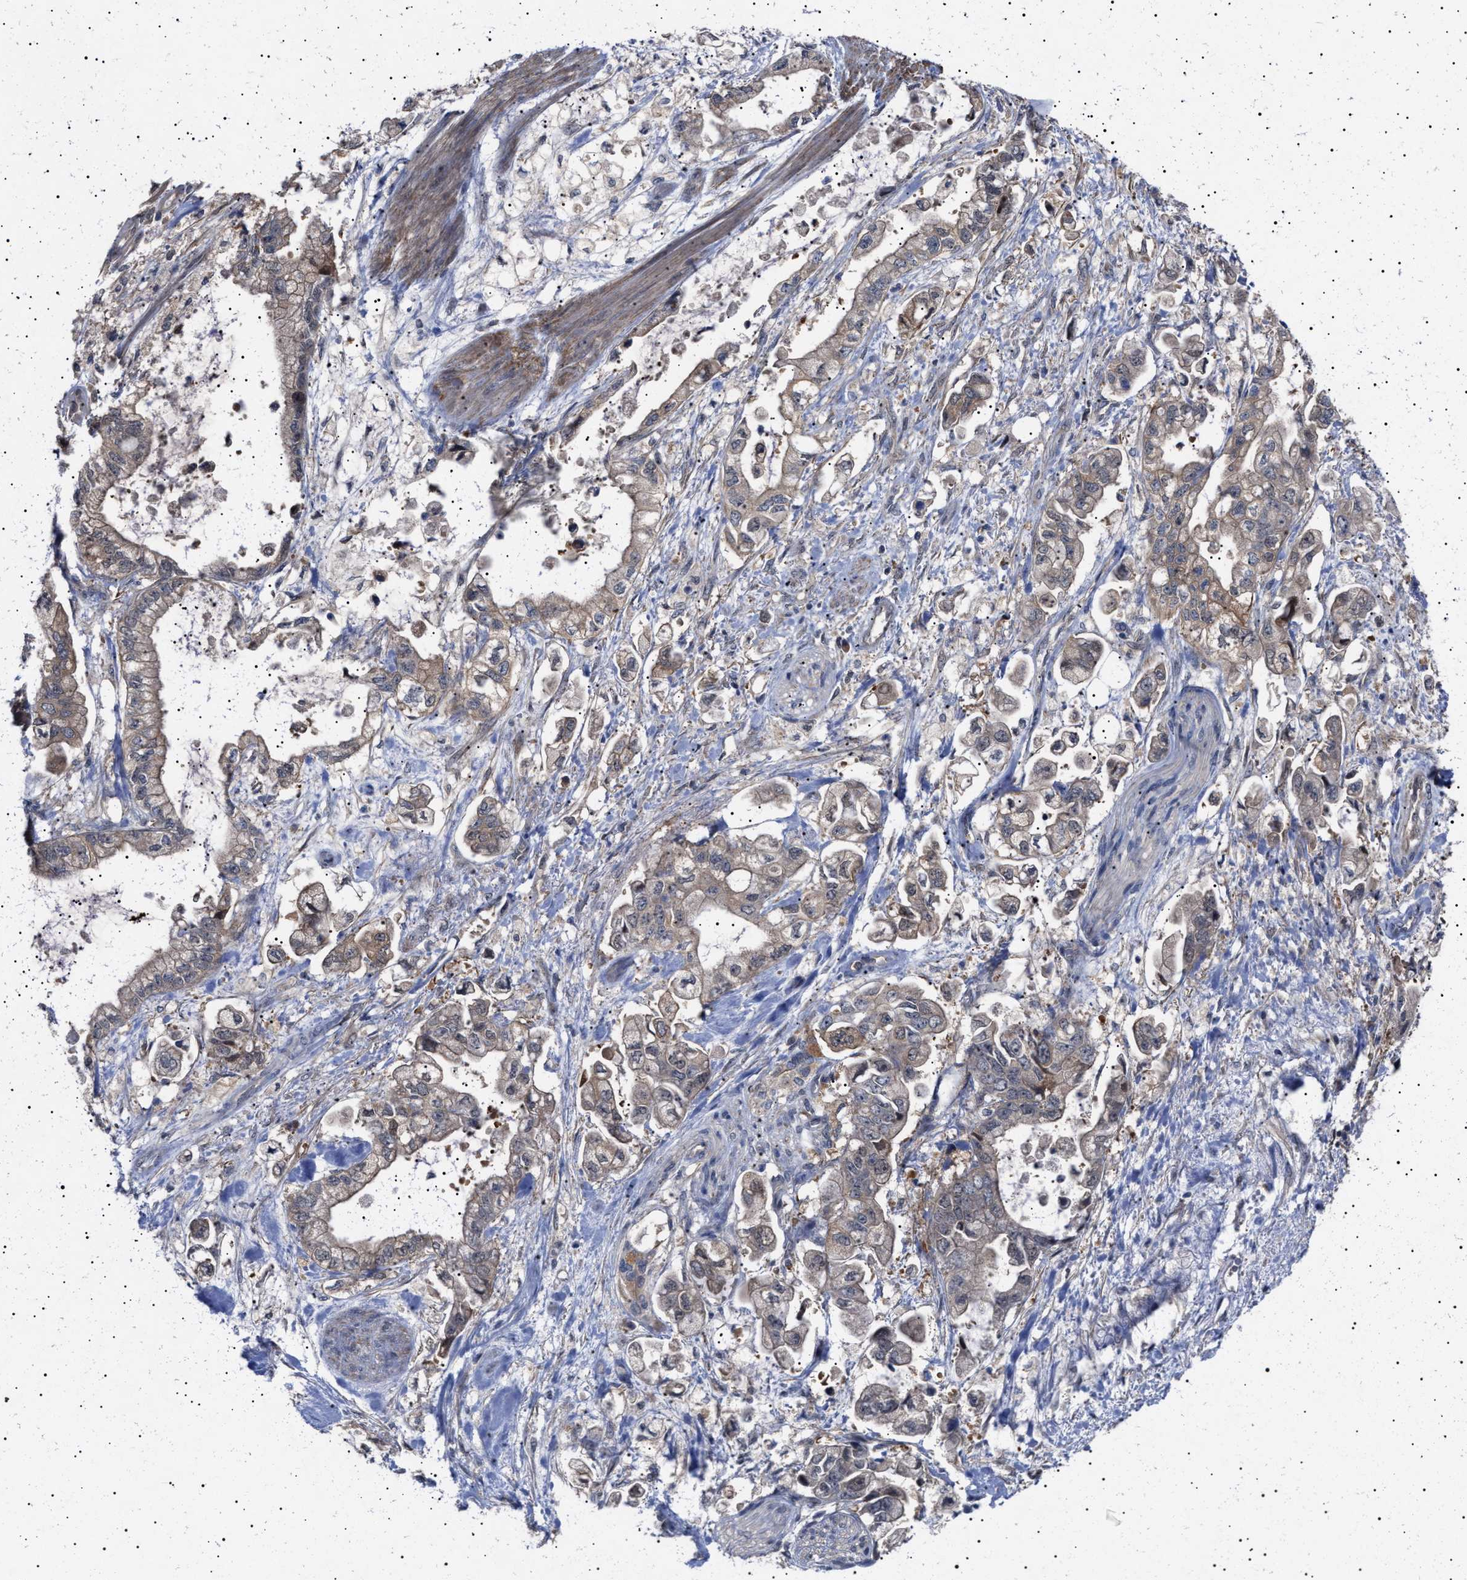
{"staining": {"intensity": "weak", "quantity": ">75%", "location": "cytoplasmic/membranous"}, "tissue": "stomach cancer", "cell_type": "Tumor cells", "image_type": "cancer", "snomed": [{"axis": "morphology", "description": "Normal tissue, NOS"}, {"axis": "morphology", "description": "Adenocarcinoma, NOS"}, {"axis": "topography", "description": "Stomach"}], "caption": "The immunohistochemical stain labels weak cytoplasmic/membranous positivity in tumor cells of stomach cancer tissue. The staining was performed using DAB to visualize the protein expression in brown, while the nuclei were stained in blue with hematoxylin (Magnification: 20x).", "gene": "NPLOC4", "patient": {"sex": "male", "age": 62}}